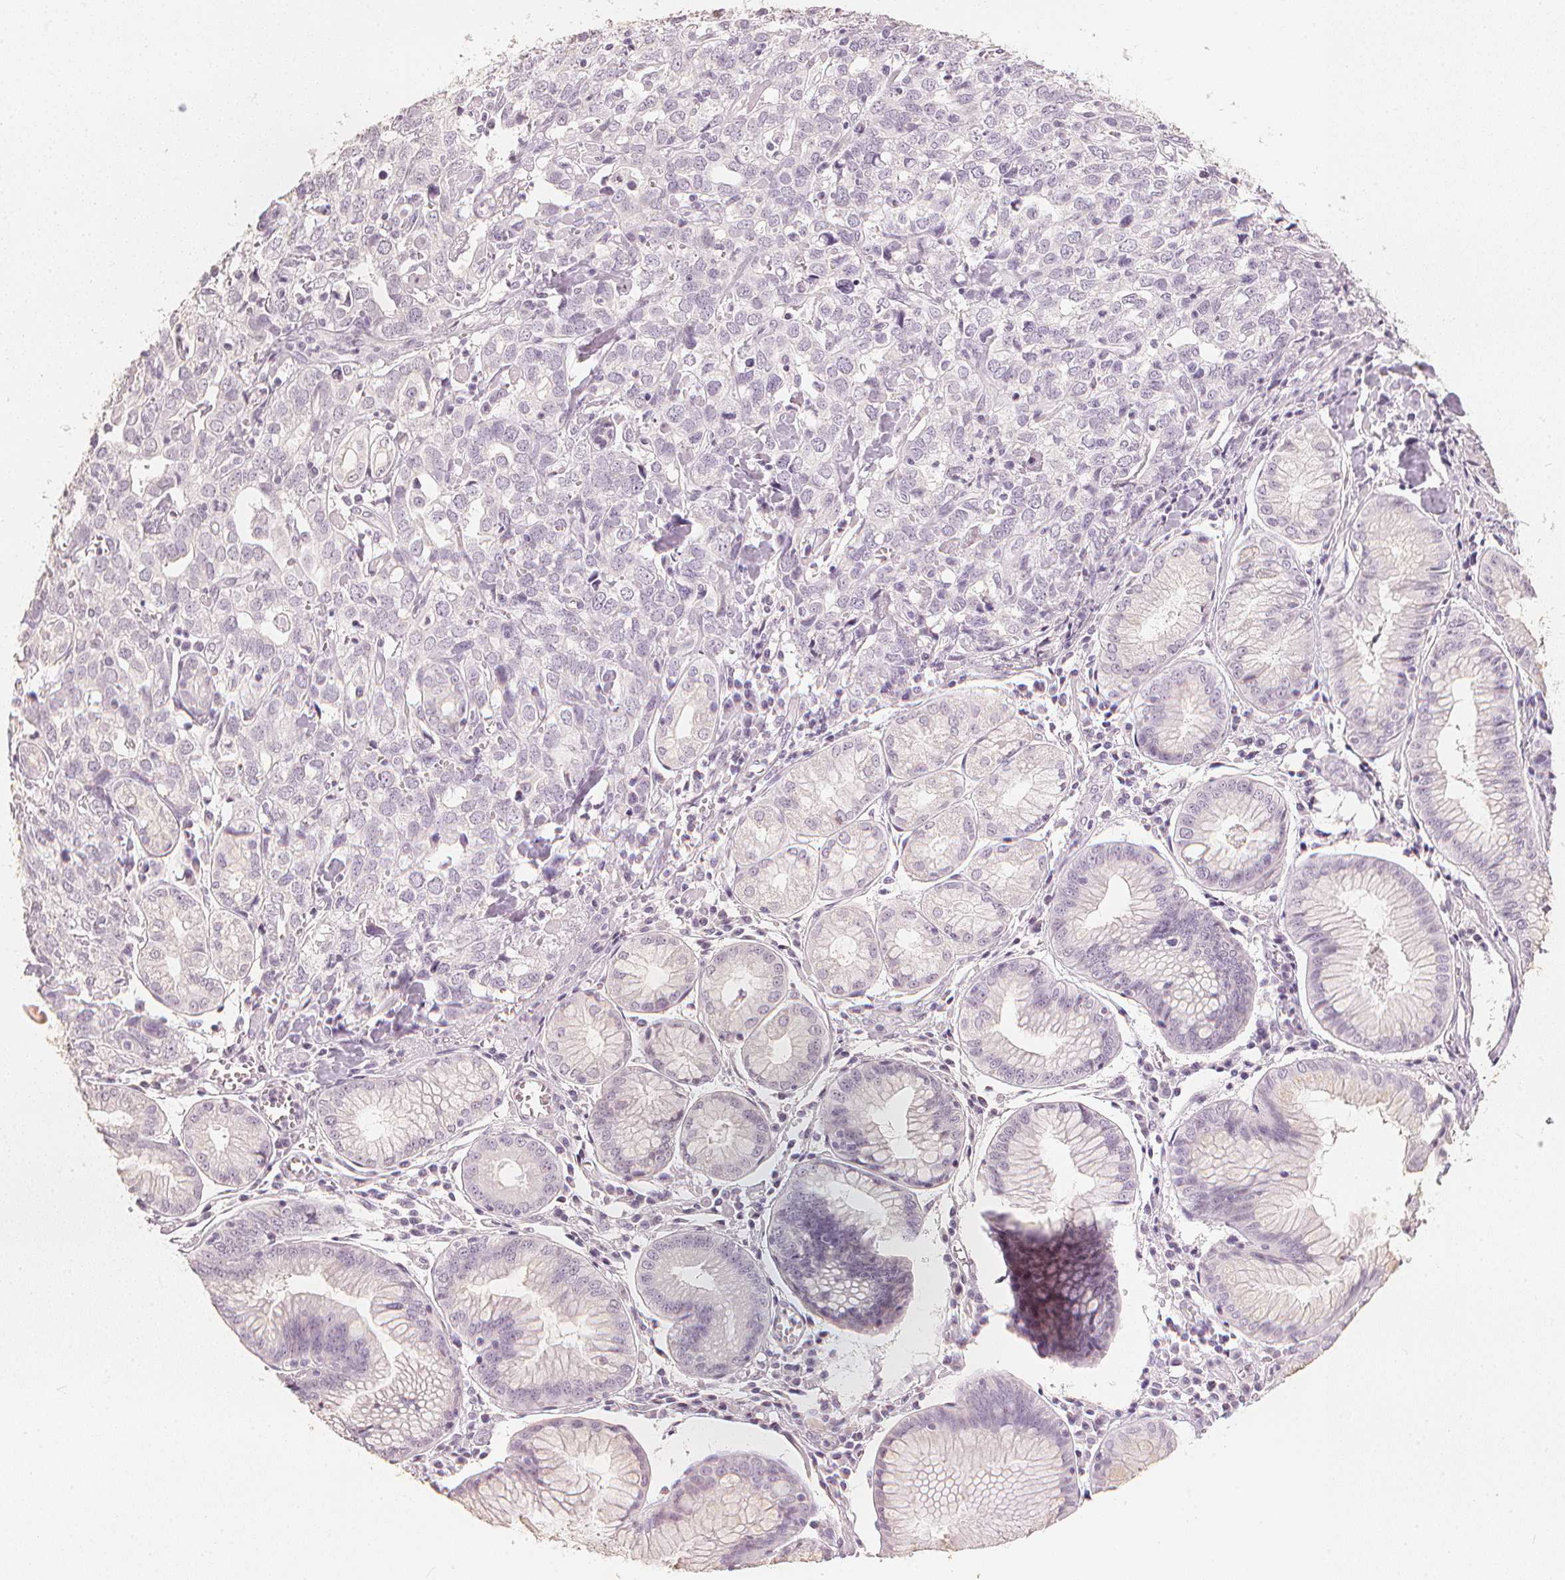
{"staining": {"intensity": "negative", "quantity": "none", "location": "none"}, "tissue": "stomach cancer", "cell_type": "Tumor cells", "image_type": "cancer", "snomed": [{"axis": "morphology", "description": "Adenocarcinoma, NOS"}, {"axis": "topography", "description": "Stomach, upper"}], "caption": "Micrograph shows no protein expression in tumor cells of adenocarcinoma (stomach) tissue.", "gene": "CALB1", "patient": {"sex": "male", "age": 81}}